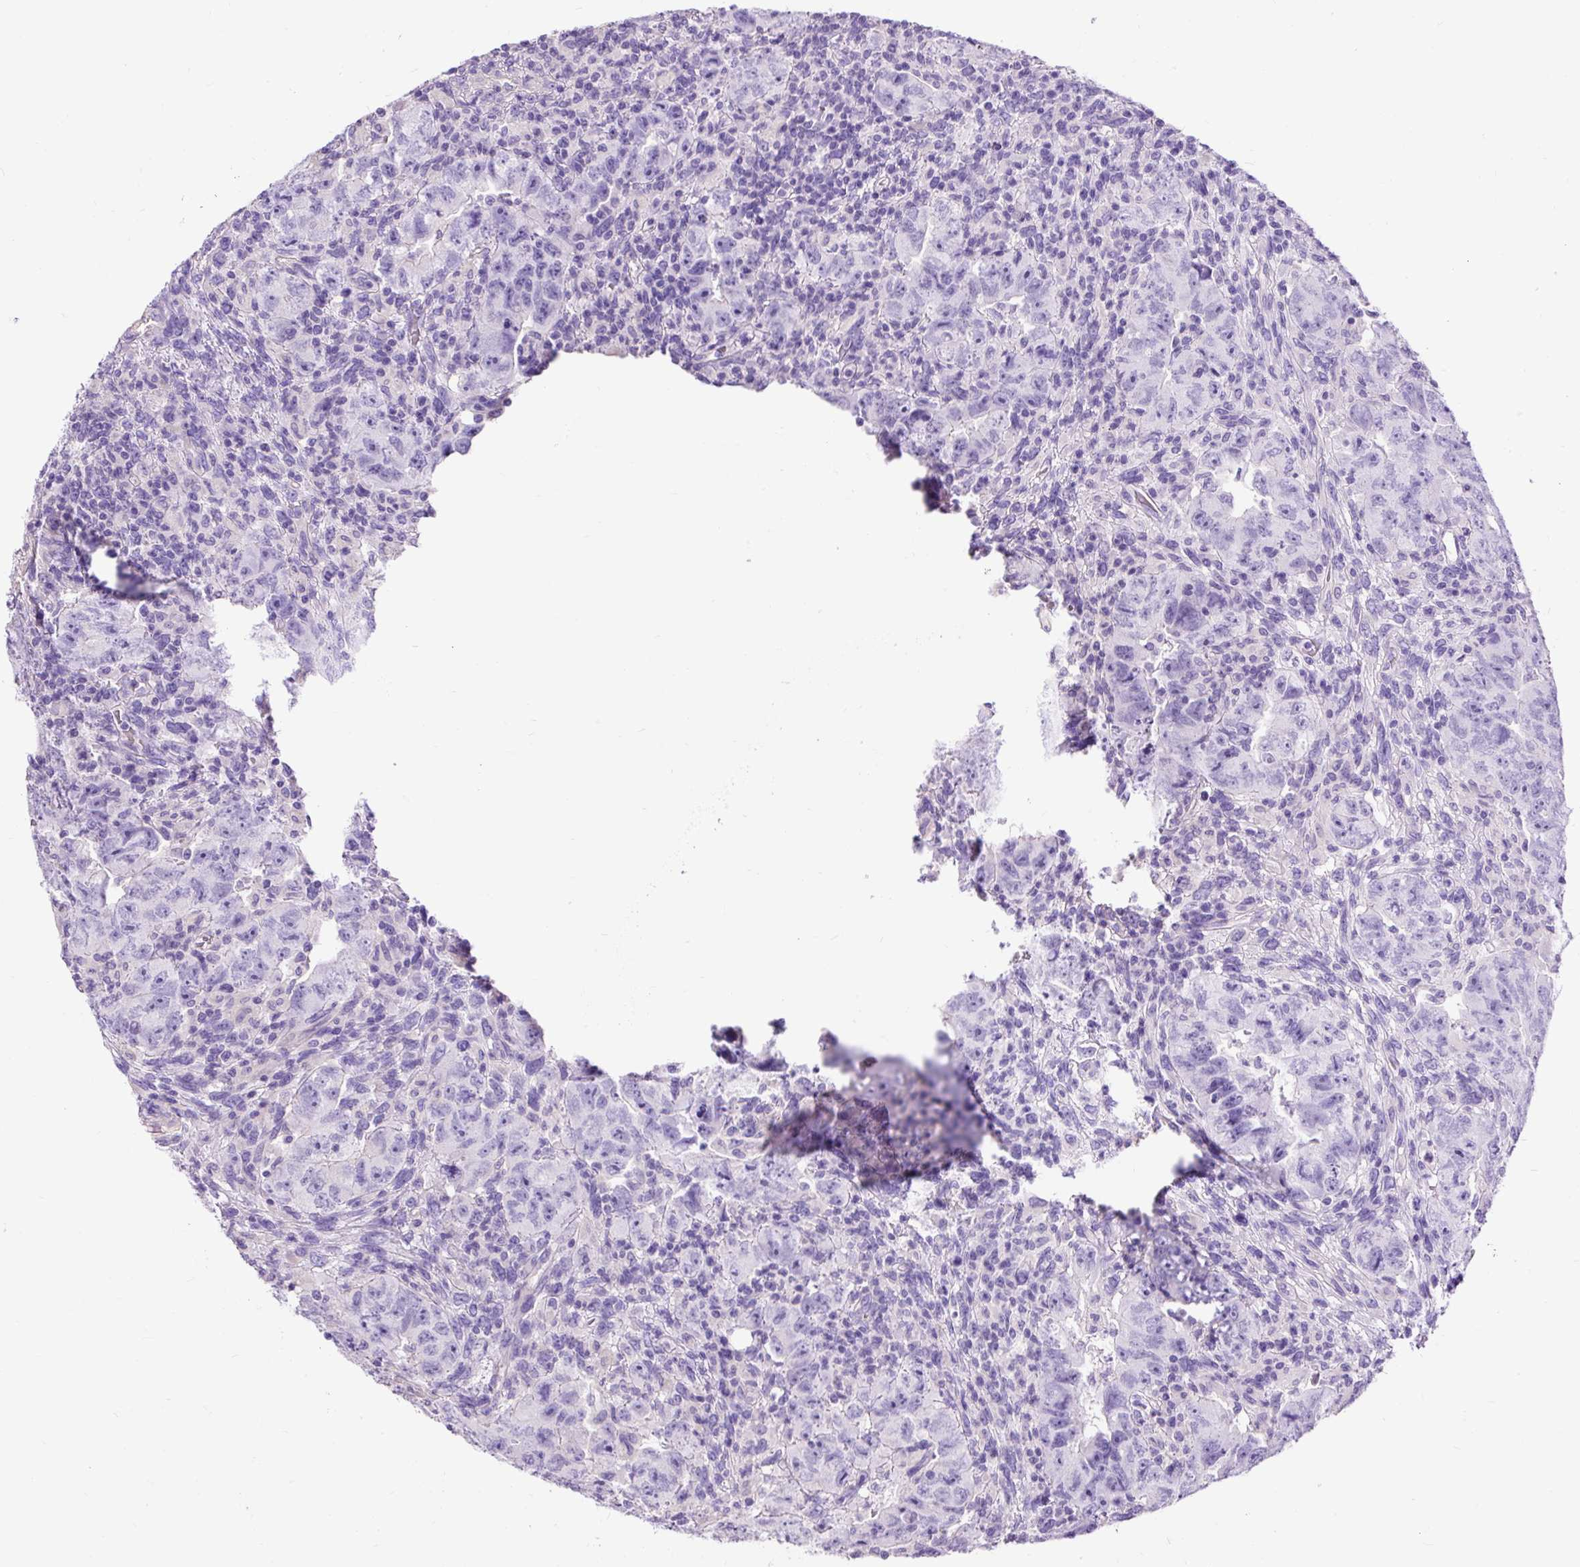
{"staining": {"intensity": "negative", "quantity": "none", "location": "none"}, "tissue": "testis cancer", "cell_type": "Tumor cells", "image_type": "cancer", "snomed": [{"axis": "morphology", "description": "Carcinoma, Embryonal, NOS"}, {"axis": "topography", "description": "Testis"}], "caption": "Micrograph shows no protein expression in tumor cells of testis cancer tissue.", "gene": "PDIA2", "patient": {"sex": "male", "age": 24}}